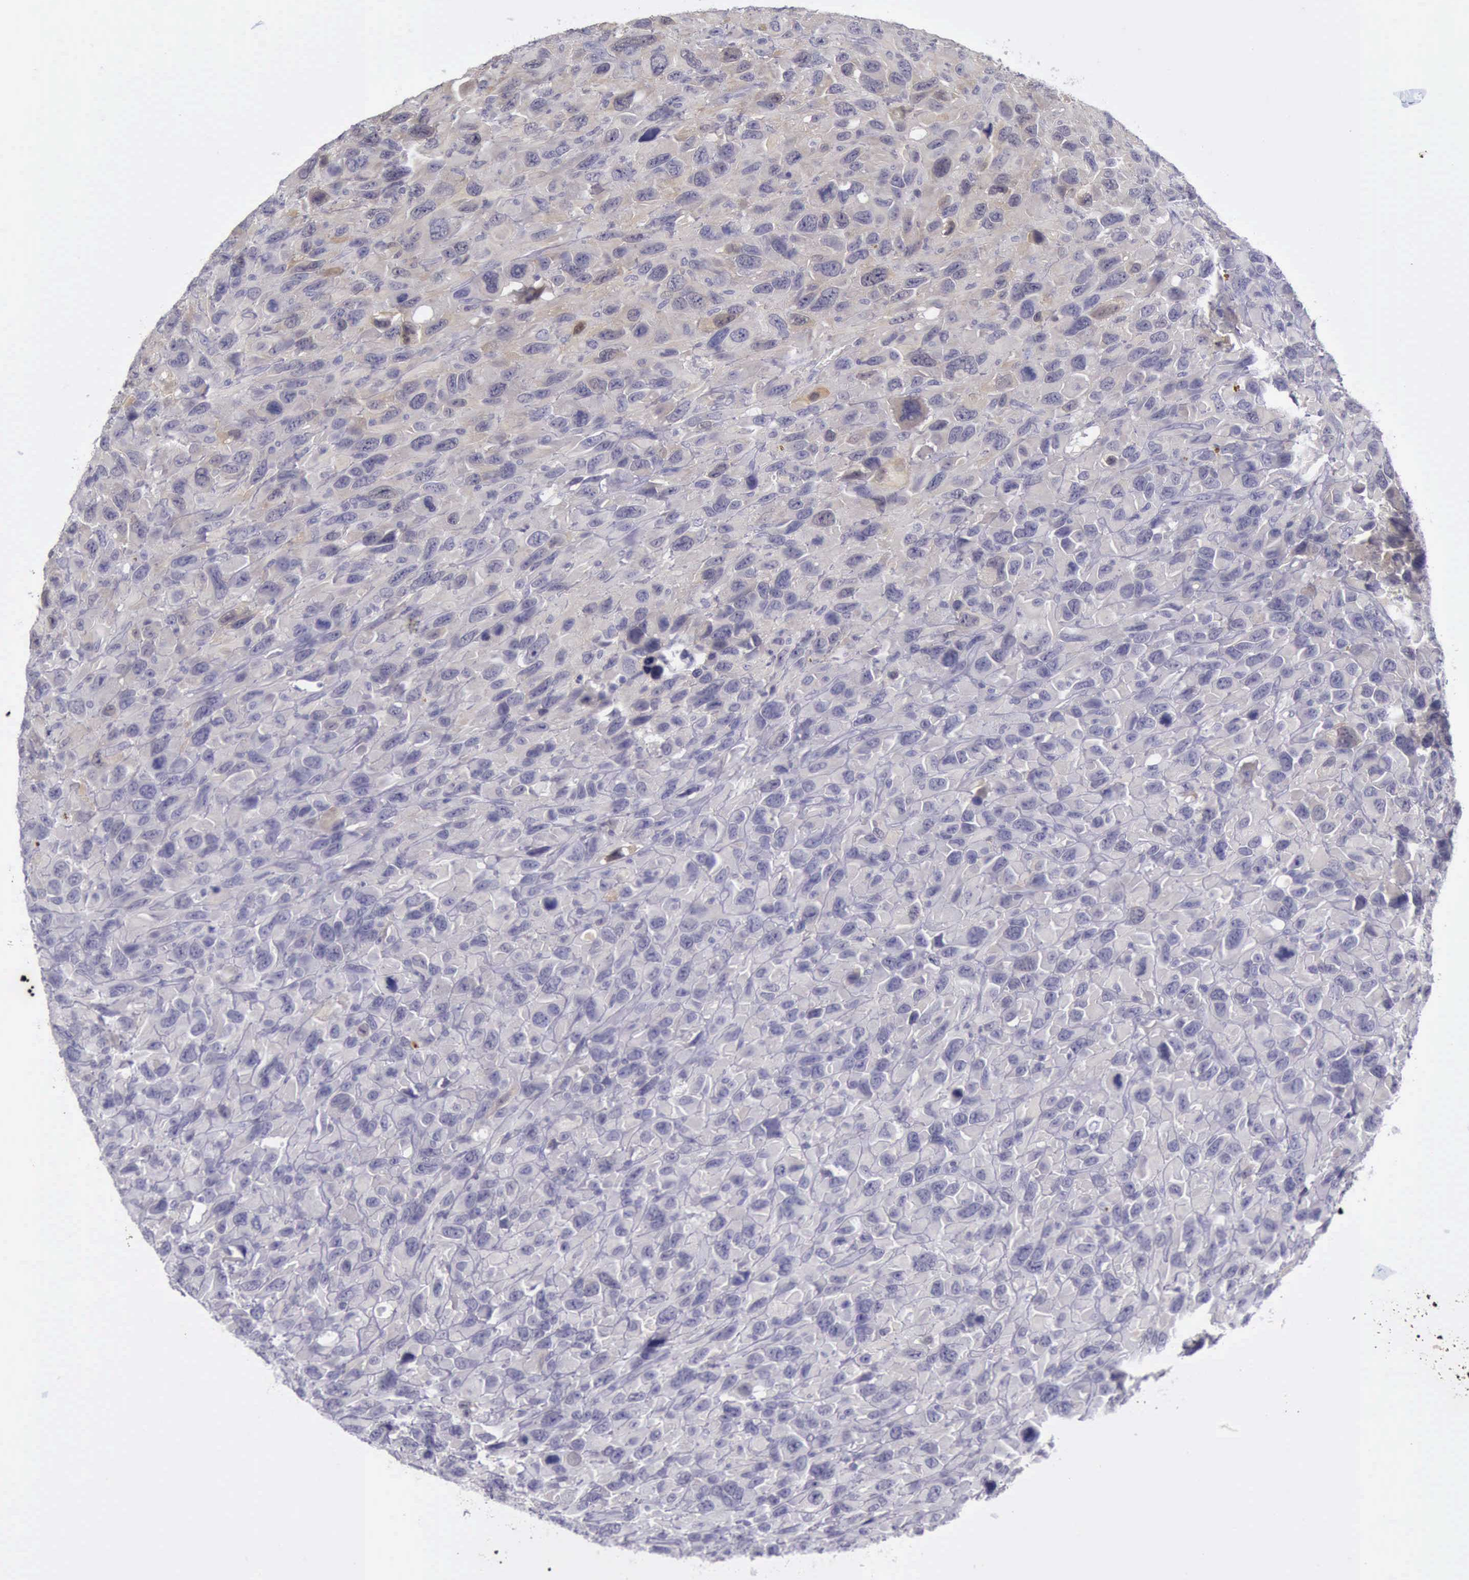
{"staining": {"intensity": "negative", "quantity": "none", "location": "none"}, "tissue": "renal cancer", "cell_type": "Tumor cells", "image_type": "cancer", "snomed": [{"axis": "morphology", "description": "Adenocarcinoma, NOS"}, {"axis": "topography", "description": "Kidney"}], "caption": "This is an immunohistochemistry photomicrograph of renal cancer. There is no positivity in tumor cells.", "gene": "ARNT2", "patient": {"sex": "male", "age": 79}}